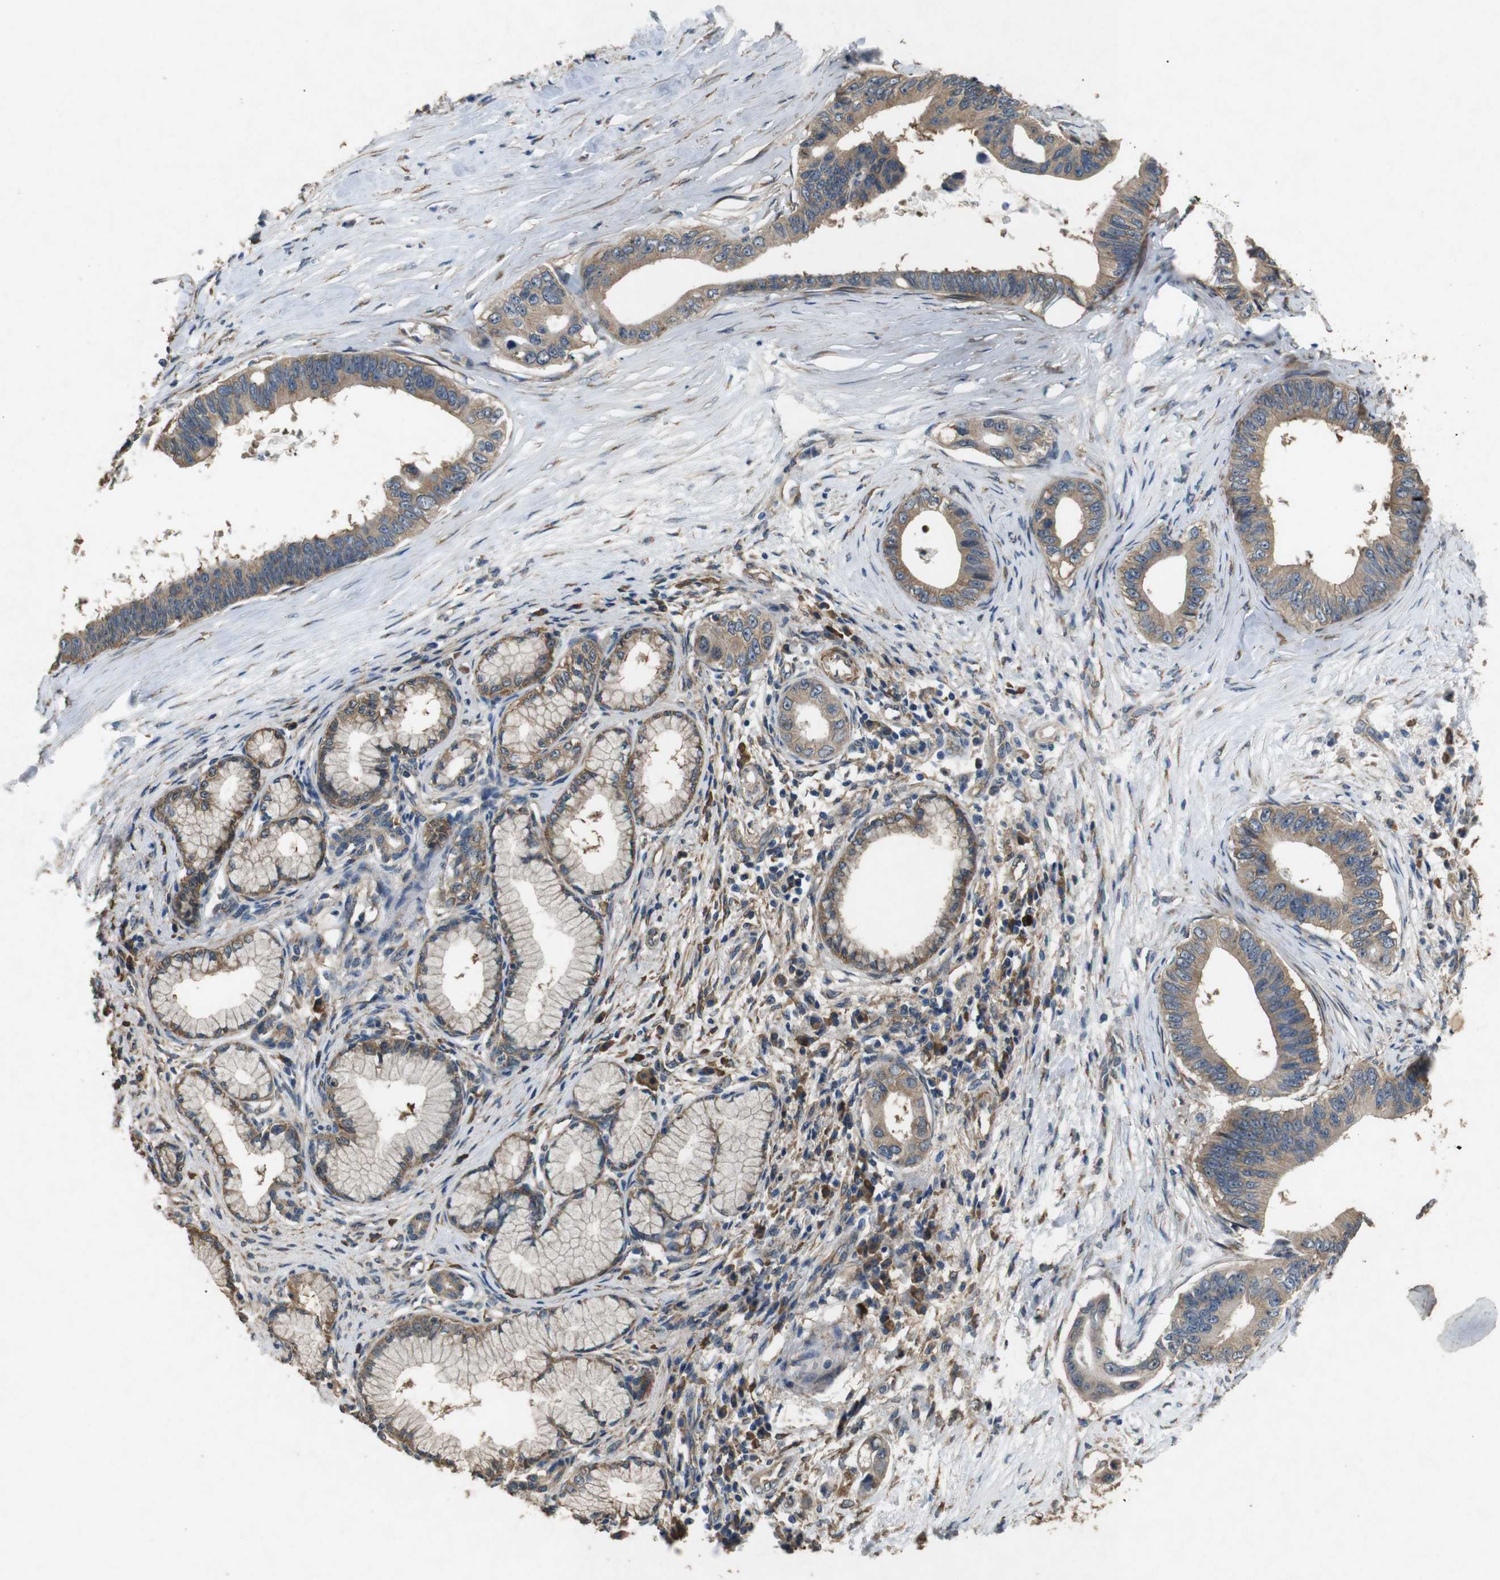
{"staining": {"intensity": "moderate", "quantity": ">75%", "location": "cytoplasmic/membranous"}, "tissue": "pancreatic cancer", "cell_type": "Tumor cells", "image_type": "cancer", "snomed": [{"axis": "morphology", "description": "Adenocarcinoma, NOS"}, {"axis": "topography", "description": "Pancreas"}], "caption": "Pancreatic cancer stained with DAB immunohistochemistry shows medium levels of moderate cytoplasmic/membranous expression in approximately >75% of tumor cells.", "gene": "BNIP3", "patient": {"sex": "male", "age": 77}}